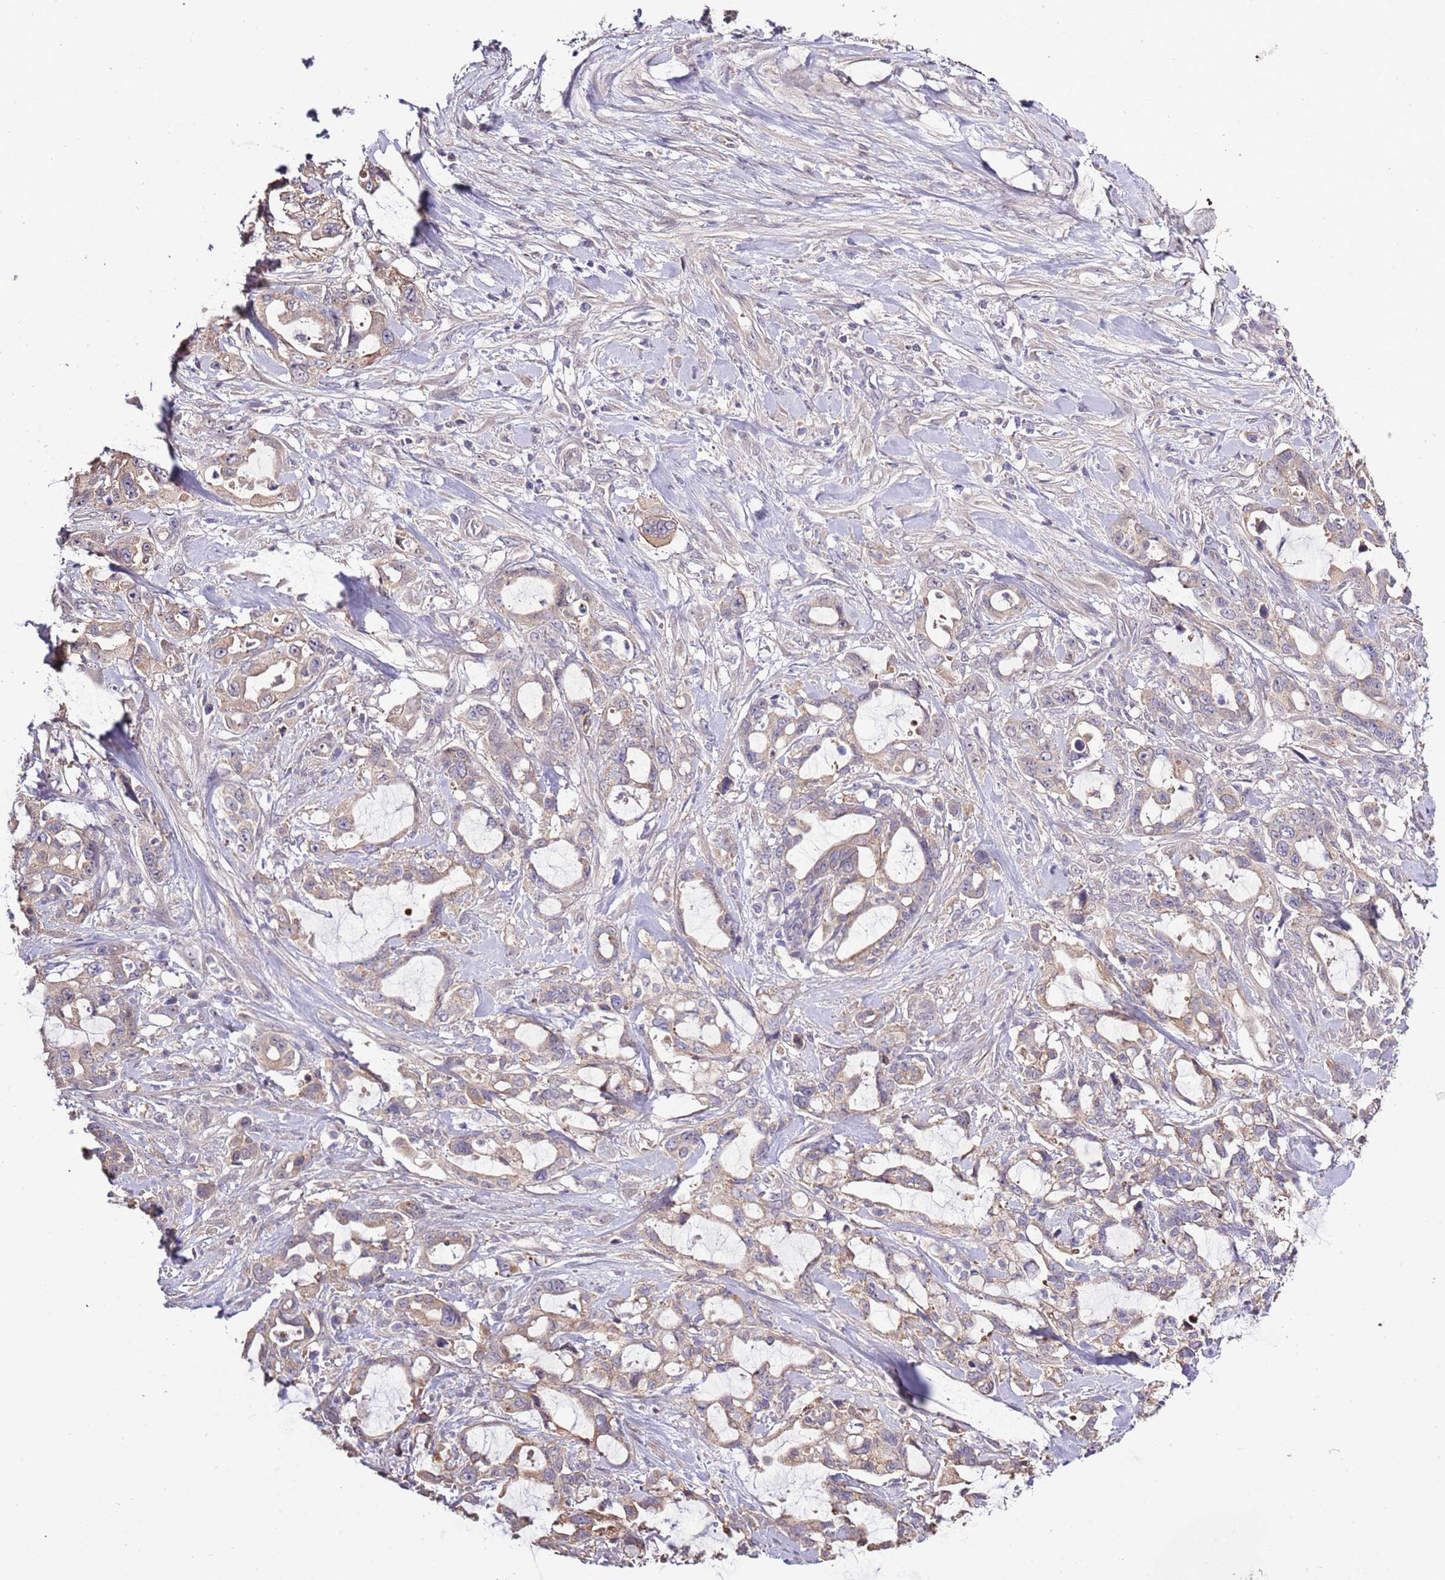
{"staining": {"intensity": "weak", "quantity": ">75%", "location": "cytoplasmic/membranous"}, "tissue": "pancreatic cancer", "cell_type": "Tumor cells", "image_type": "cancer", "snomed": [{"axis": "morphology", "description": "Adenocarcinoma, NOS"}, {"axis": "topography", "description": "Pancreas"}], "caption": "Weak cytoplasmic/membranous staining is appreciated in approximately >75% of tumor cells in pancreatic cancer. The protein of interest is shown in brown color, while the nuclei are stained blue.", "gene": "LIPJ", "patient": {"sex": "female", "age": 61}}